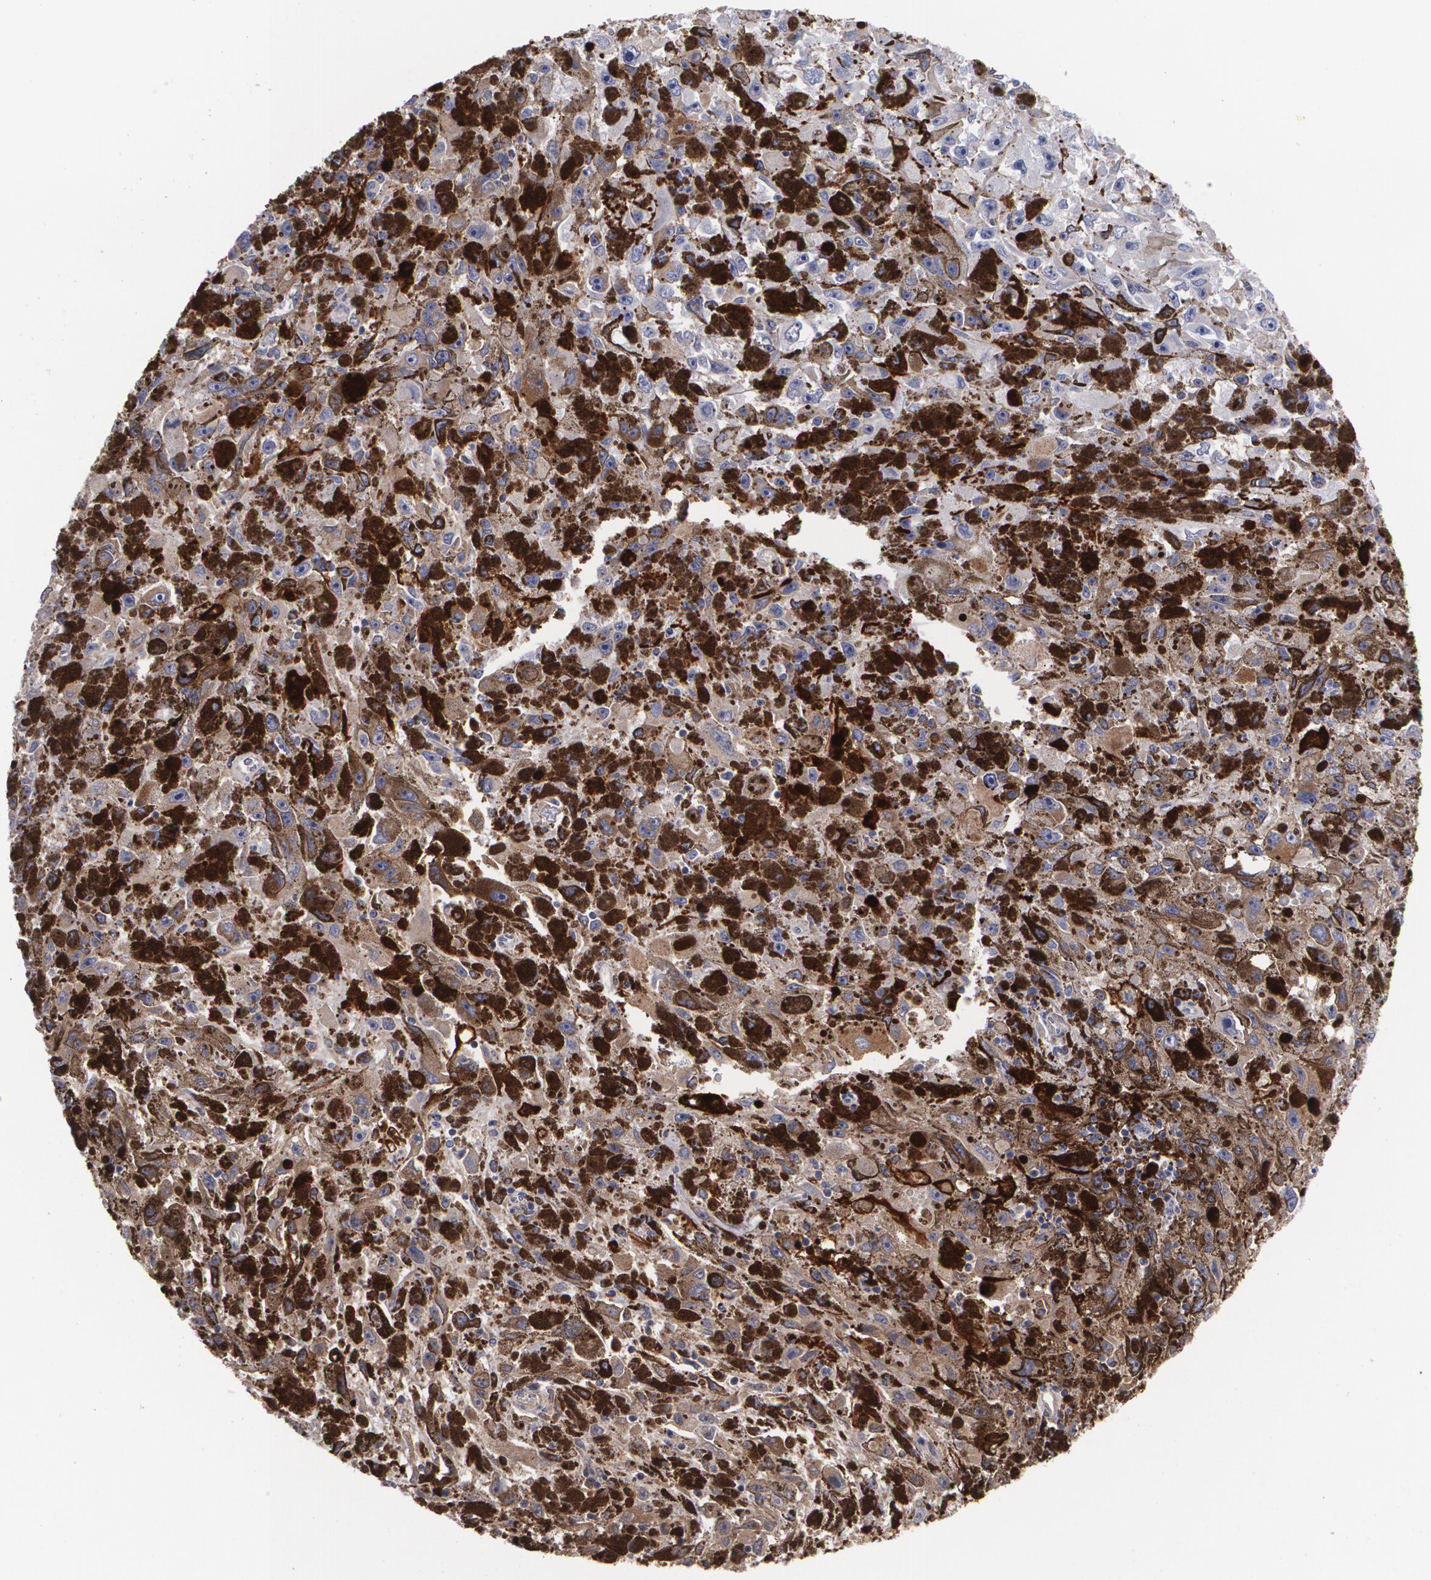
{"staining": {"intensity": "negative", "quantity": "none", "location": "none"}, "tissue": "melanoma", "cell_type": "Tumor cells", "image_type": "cancer", "snomed": [{"axis": "morphology", "description": "Malignant melanoma, NOS"}, {"axis": "topography", "description": "Skin"}], "caption": "Immunohistochemistry histopathology image of neoplastic tissue: human melanoma stained with DAB (3,3'-diaminobenzidine) shows no significant protein expression in tumor cells. Nuclei are stained in blue.", "gene": "FBLN1", "patient": {"sex": "female", "age": 104}}